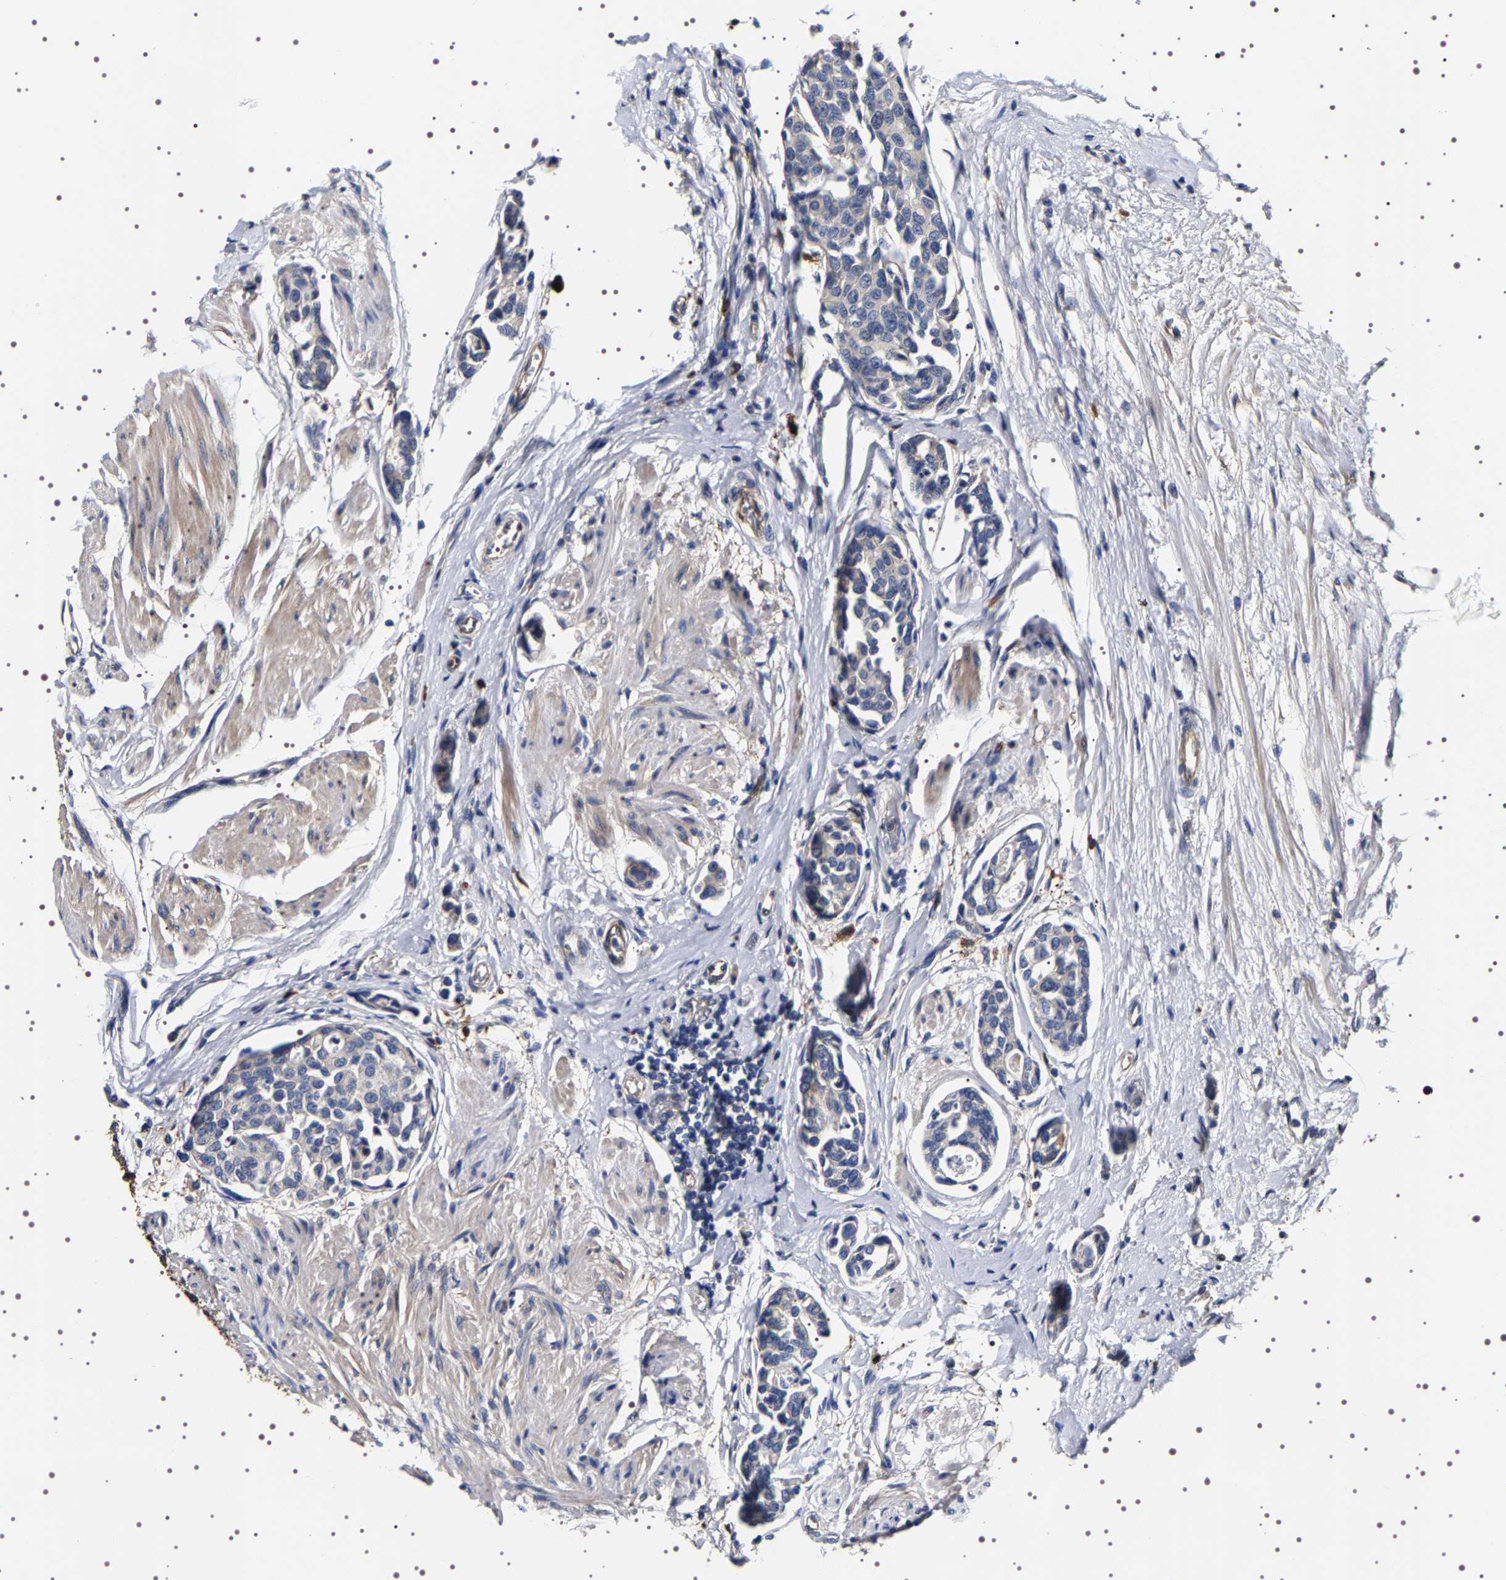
{"staining": {"intensity": "negative", "quantity": "none", "location": "none"}, "tissue": "urothelial cancer", "cell_type": "Tumor cells", "image_type": "cancer", "snomed": [{"axis": "morphology", "description": "Urothelial carcinoma, High grade"}, {"axis": "topography", "description": "Urinary bladder"}], "caption": "Protein analysis of urothelial cancer reveals no significant staining in tumor cells.", "gene": "ALPL", "patient": {"sex": "male", "age": 78}}